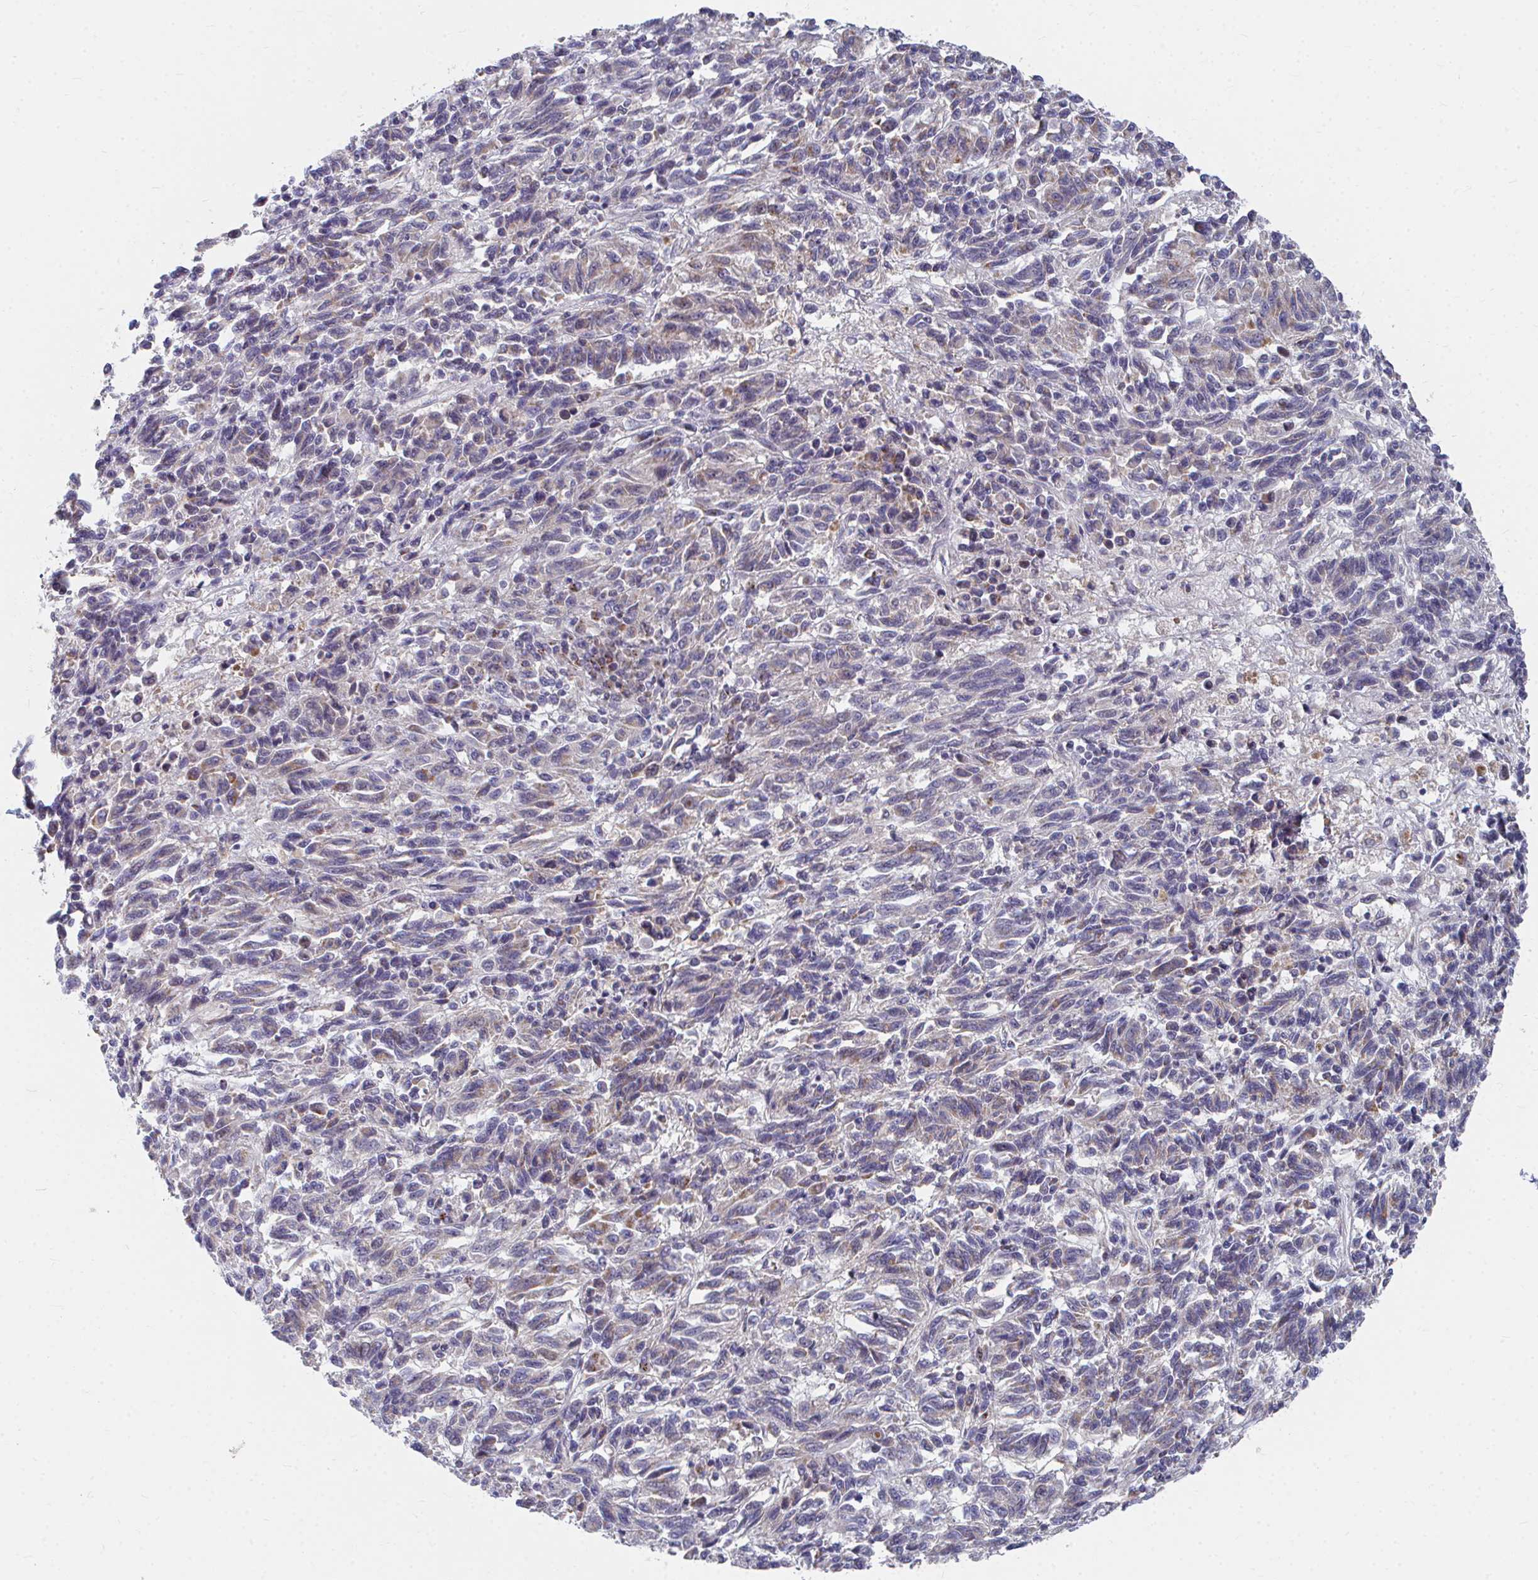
{"staining": {"intensity": "weak", "quantity": "25%-75%", "location": "cytoplasmic/membranous"}, "tissue": "melanoma", "cell_type": "Tumor cells", "image_type": "cancer", "snomed": [{"axis": "morphology", "description": "Malignant melanoma, Metastatic site"}, {"axis": "topography", "description": "Lung"}], "caption": "Brown immunohistochemical staining in melanoma displays weak cytoplasmic/membranous staining in about 25%-75% of tumor cells.", "gene": "PEX3", "patient": {"sex": "male", "age": 64}}